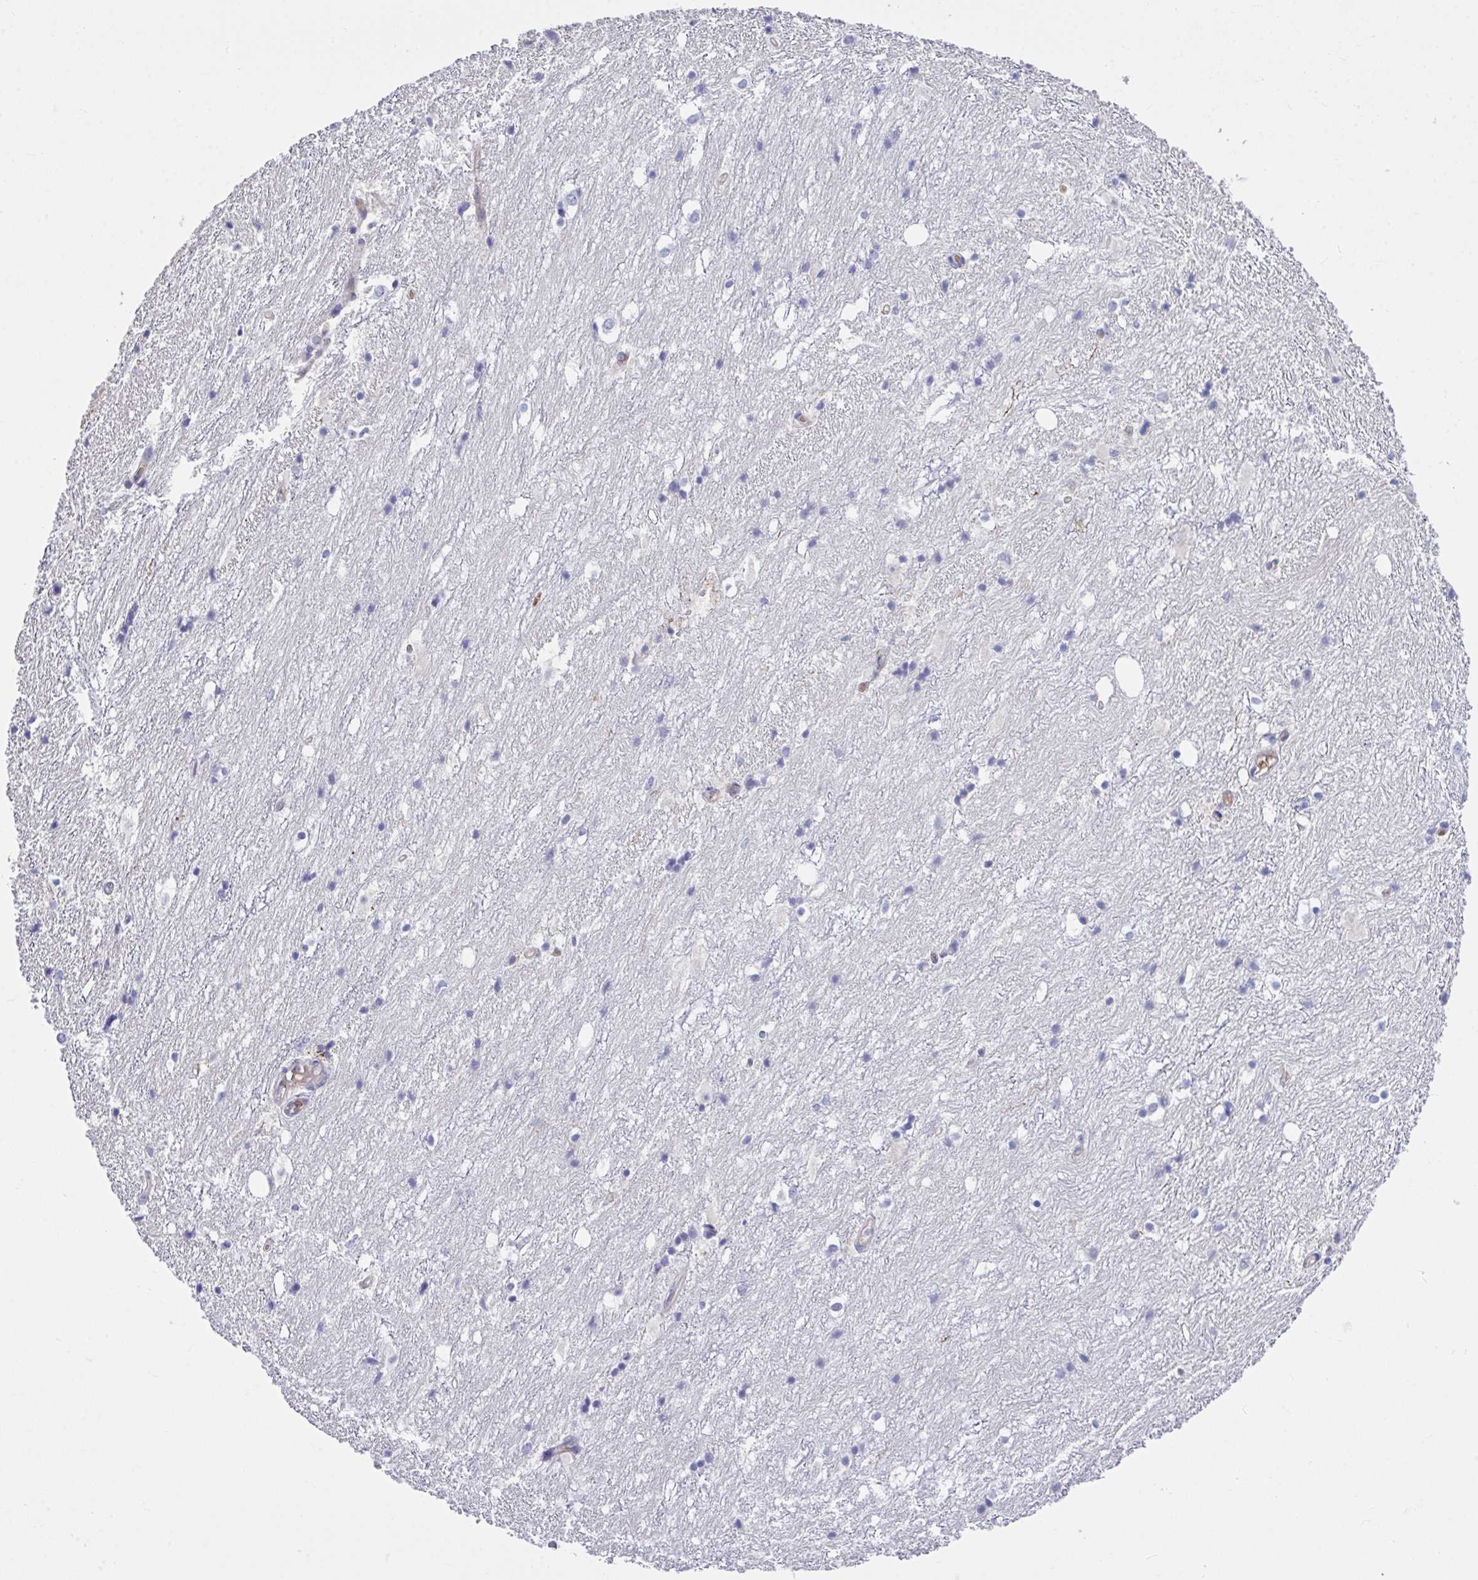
{"staining": {"intensity": "negative", "quantity": "none", "location": "none"}, "tissue": "hippocampus", "cell_type": "Glial cells", "image_type": "normal", "snomed": [{"axis": "morphology", "description": "Normal tissue, NOS"}, {"axis": "topography", "description": "Hippocampus"}], "caption": "Immunohistochemical staining of normal hippocampus shows no significant expression in glial cells.", "gene": "CENPQ", "patient": {"sex": "female", "age": 52}}